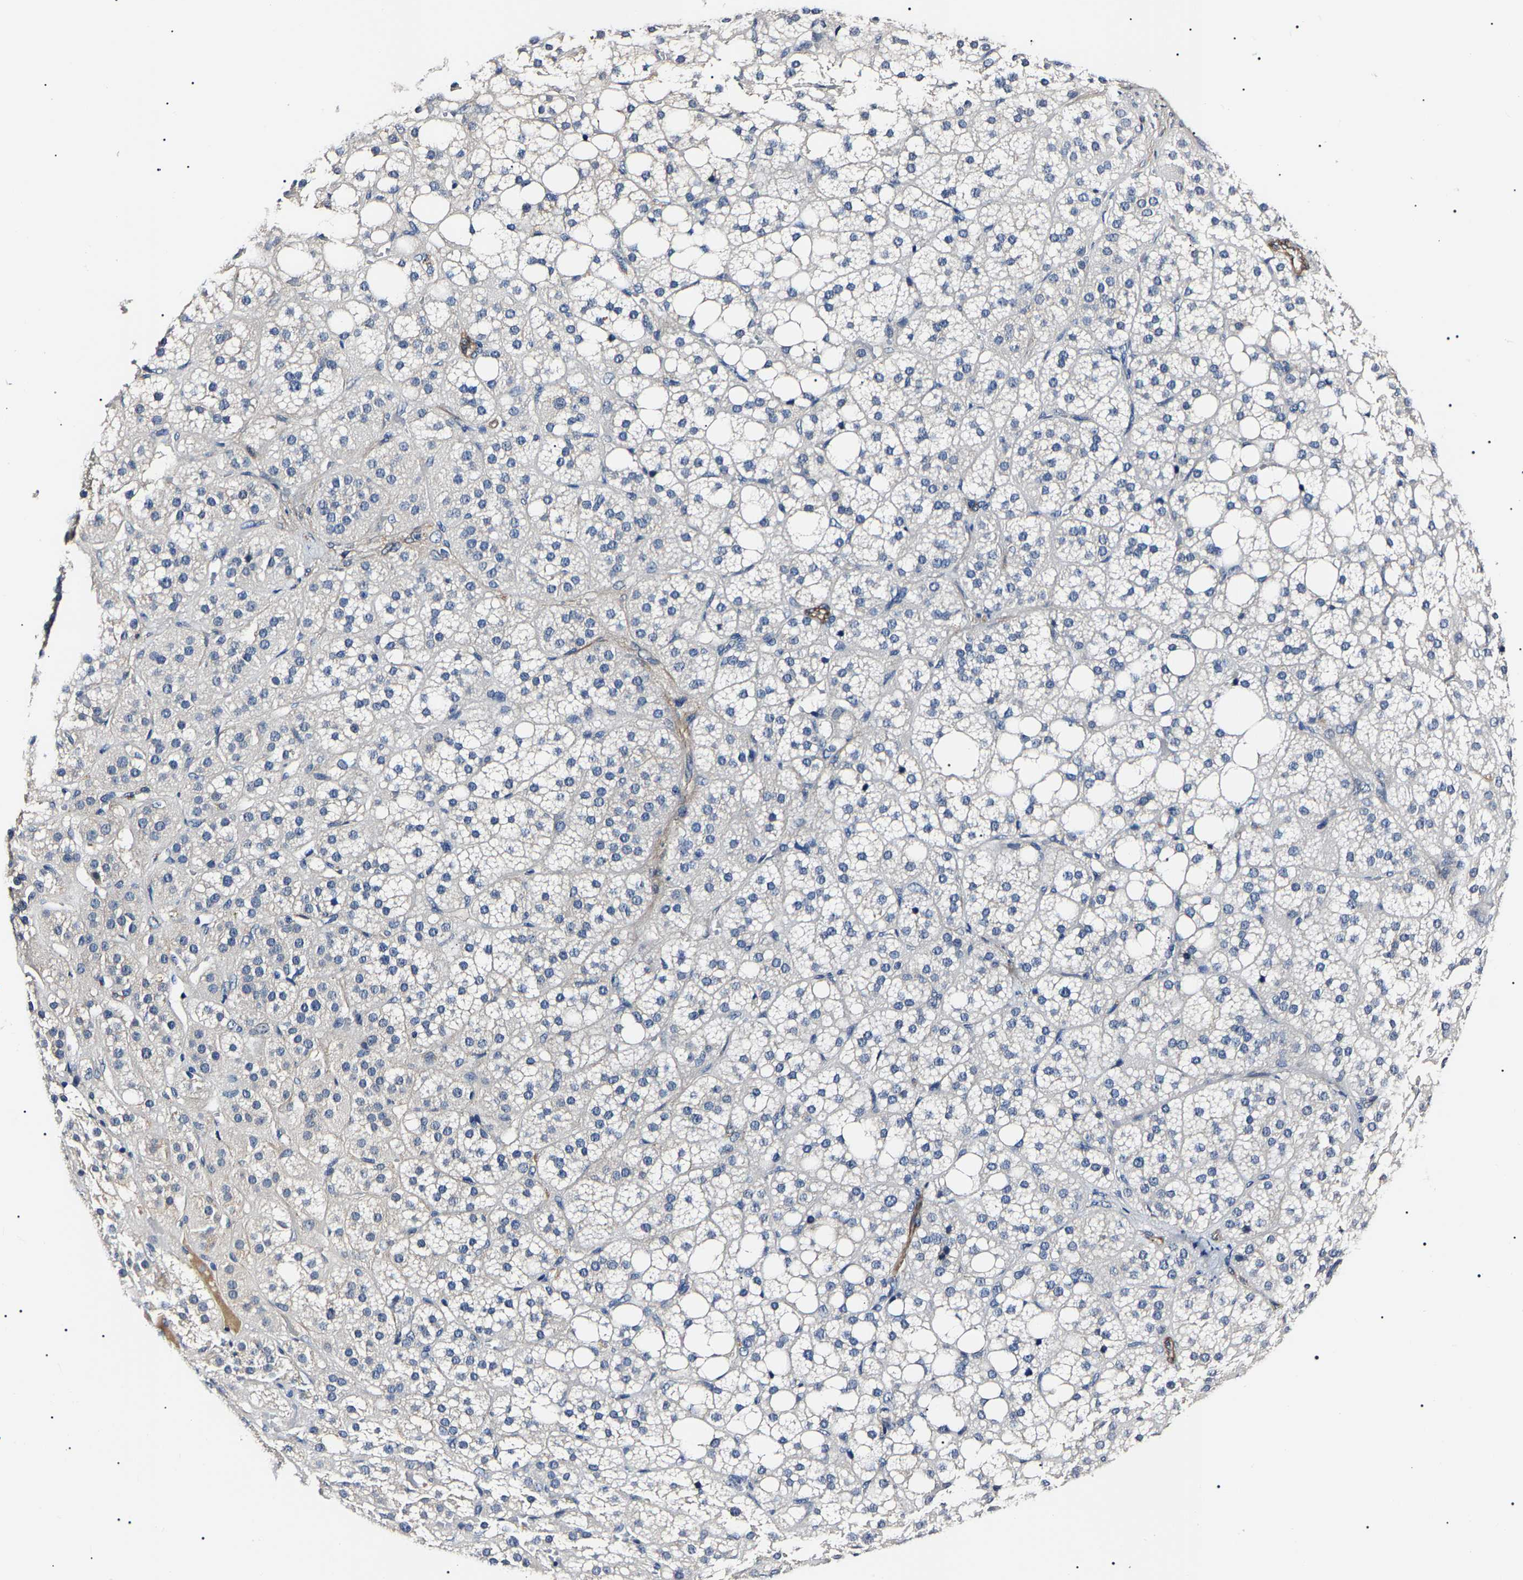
{"staining": {"intensity": "negative", "quantity": "none", "location": "none"}, "tissue": "adrenal gland", "cell_type": "Glandular cells", "image_type": "normal", "snomed": [{"axis": "morphology", "description": "Normal tissue, NOS"}, {"axis": "topography", "description": "Adrenal gland"}], "caption": "Photomicrograph shows no significant protein staining in glandular cells of unremarkable adrenal gland.", "gene": "KLHL42", "patient": {"sex": "female", "age": 59}}